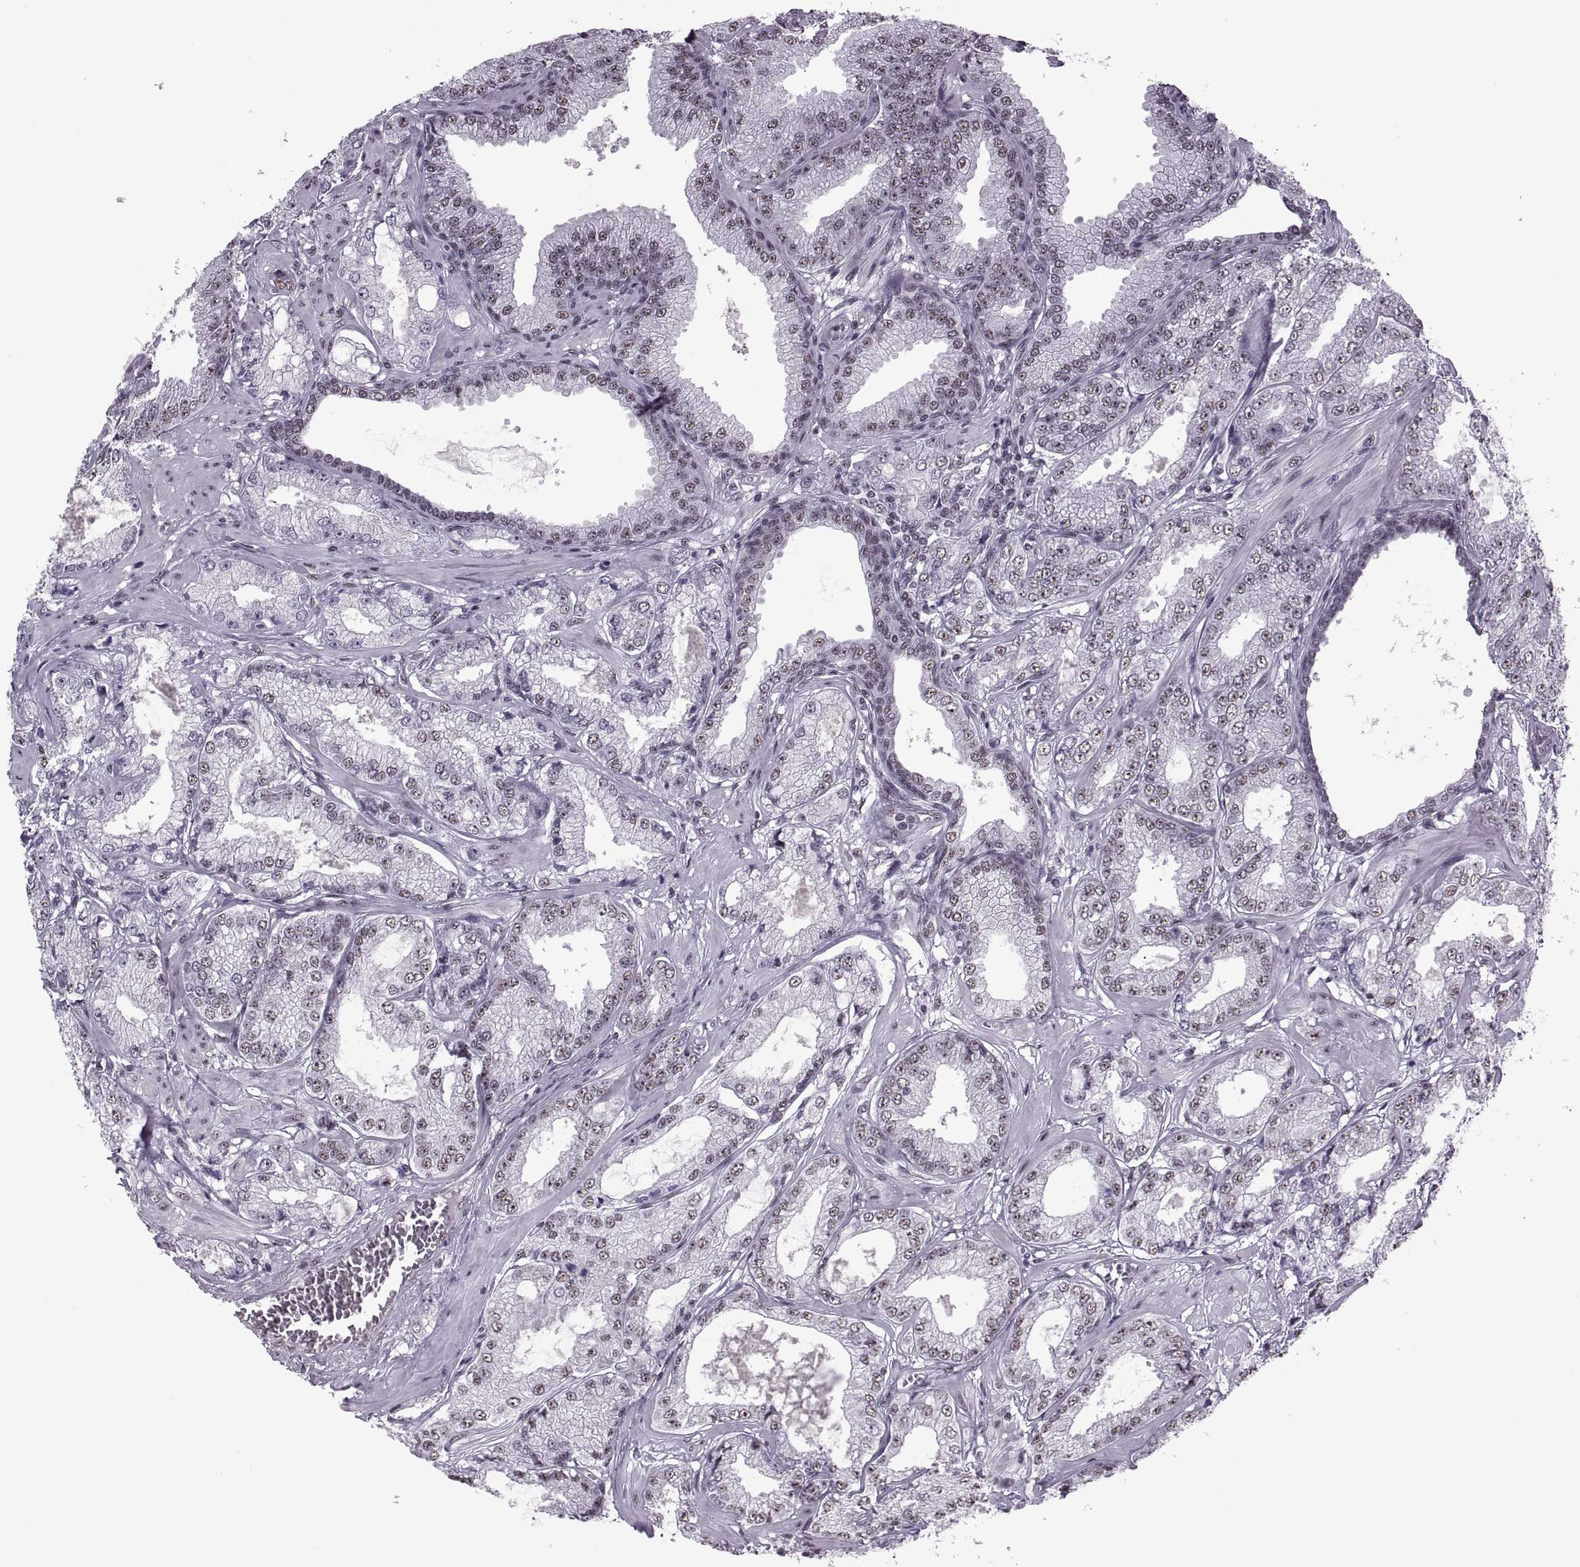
{"staining": {"intensity": "weak", "quantity": "25%-75%", "location": "nuclear"}, "tissue": "prostate cancer", "cell_type": "Tumor cells", "image_type": "cancer", "snomed": [{"axis": "morphology", "description": "Adenocarcinoma, NOS"}, {"axis": "topography", "description": "Prostate"}], "caption": "Immunohistochemistry (DAB) staining of human prostate adenocarcinoma reveals weak nuclear protein positivity in about 25%-75% of tumor cells.", "gene": "MAGEA4", "patient": {"sex": "male", "age": 64}}